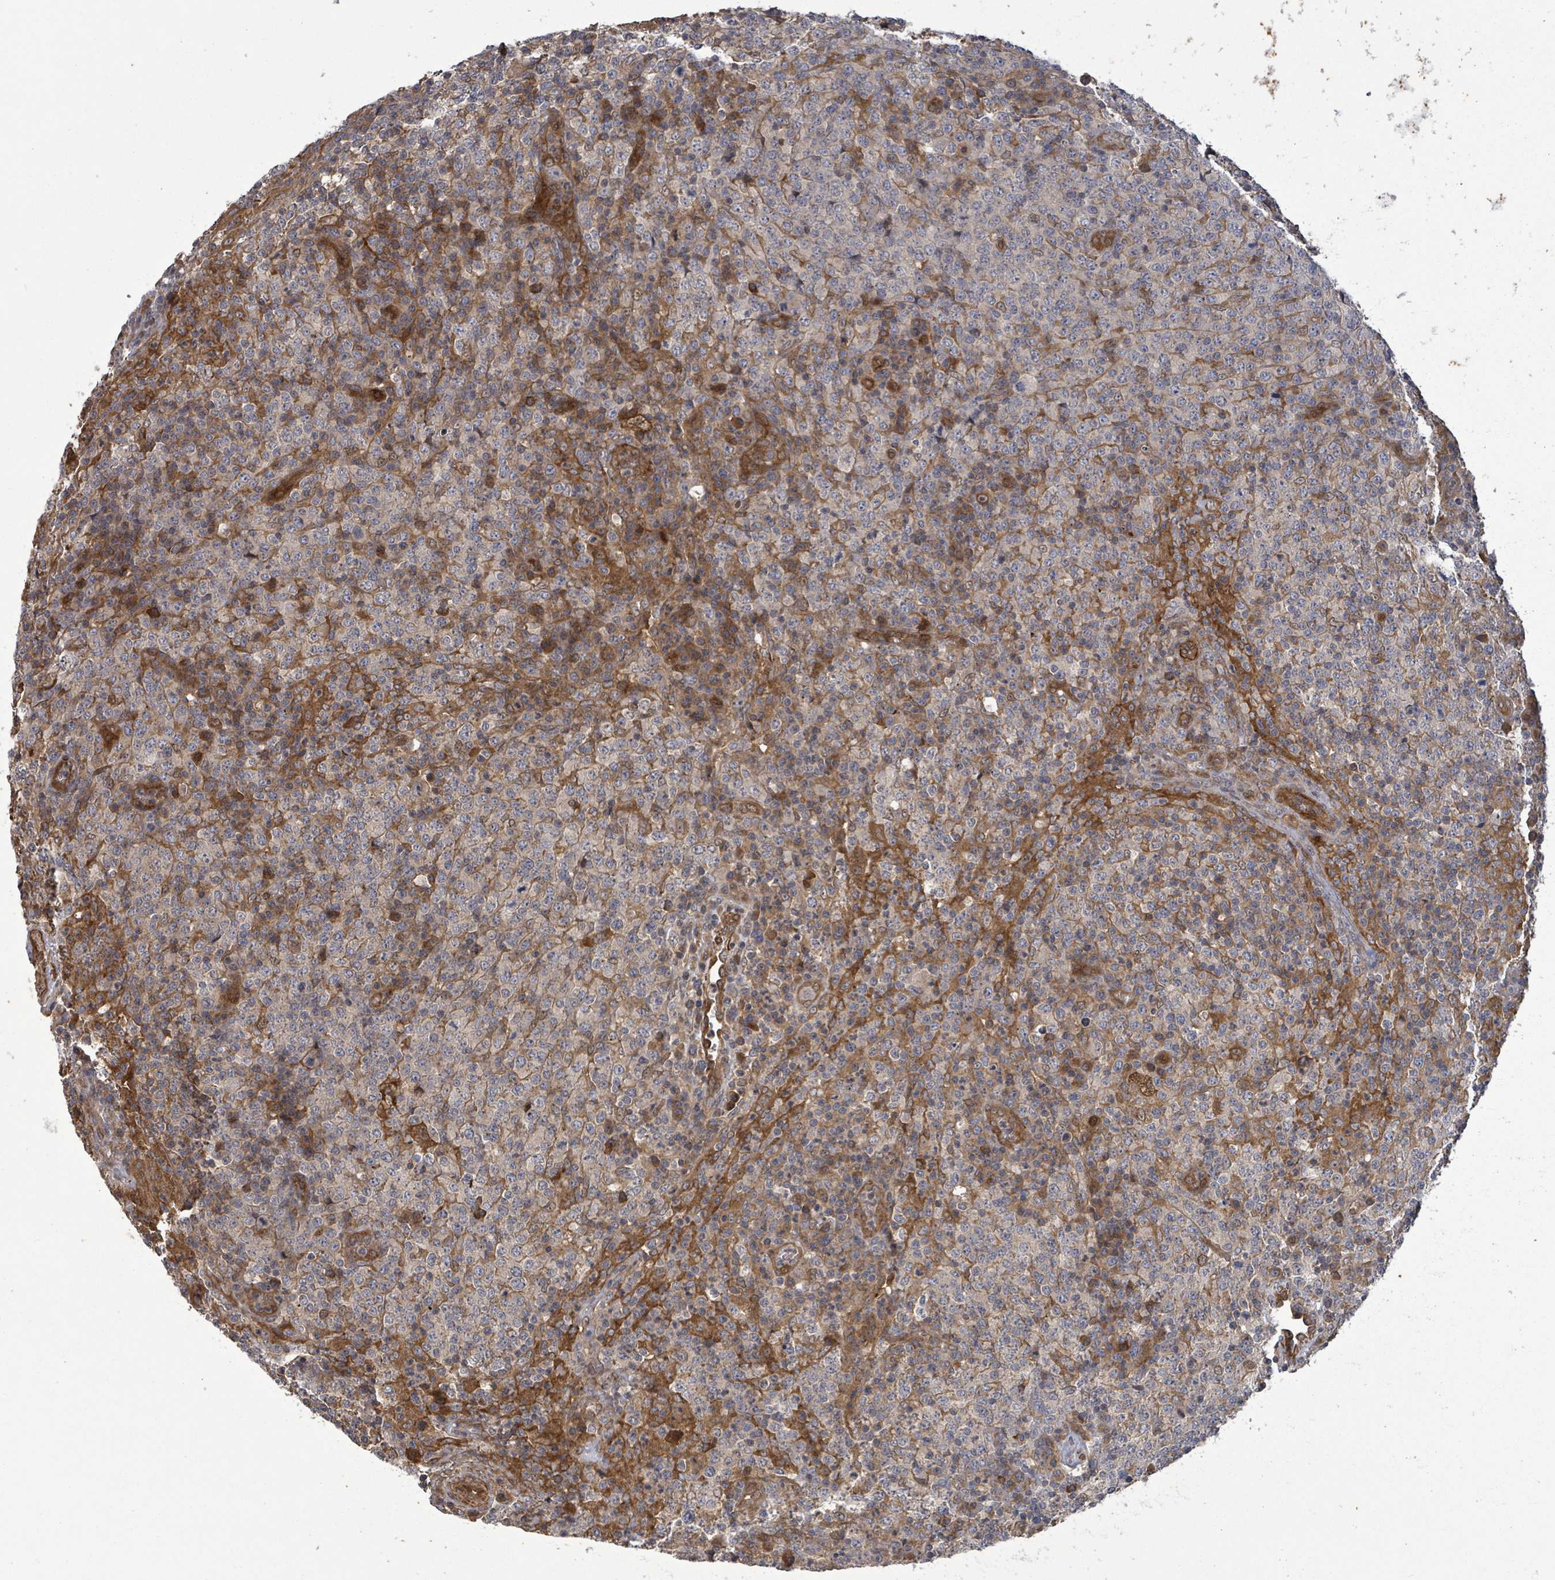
{"staining": {"intensity": "negative", "quantity": "none", "location": "none"}, "tissue": "lymphoma", "cell_type": "Tumor cells", "image_type": "cancer", "snomed": [{"axis": "morphology", "description": "Malignant lymphoma, non-Hodgkin's type, High grade"}, {"axis": "topography", "description": "Lymph node"}], "caption": "There is no significant expression in tumor cells of high-grade malignant lymphoma, non-Hodgkin's type.", "gene": "MAP3K6", "patient": {"sex": "male", "age": 54}}